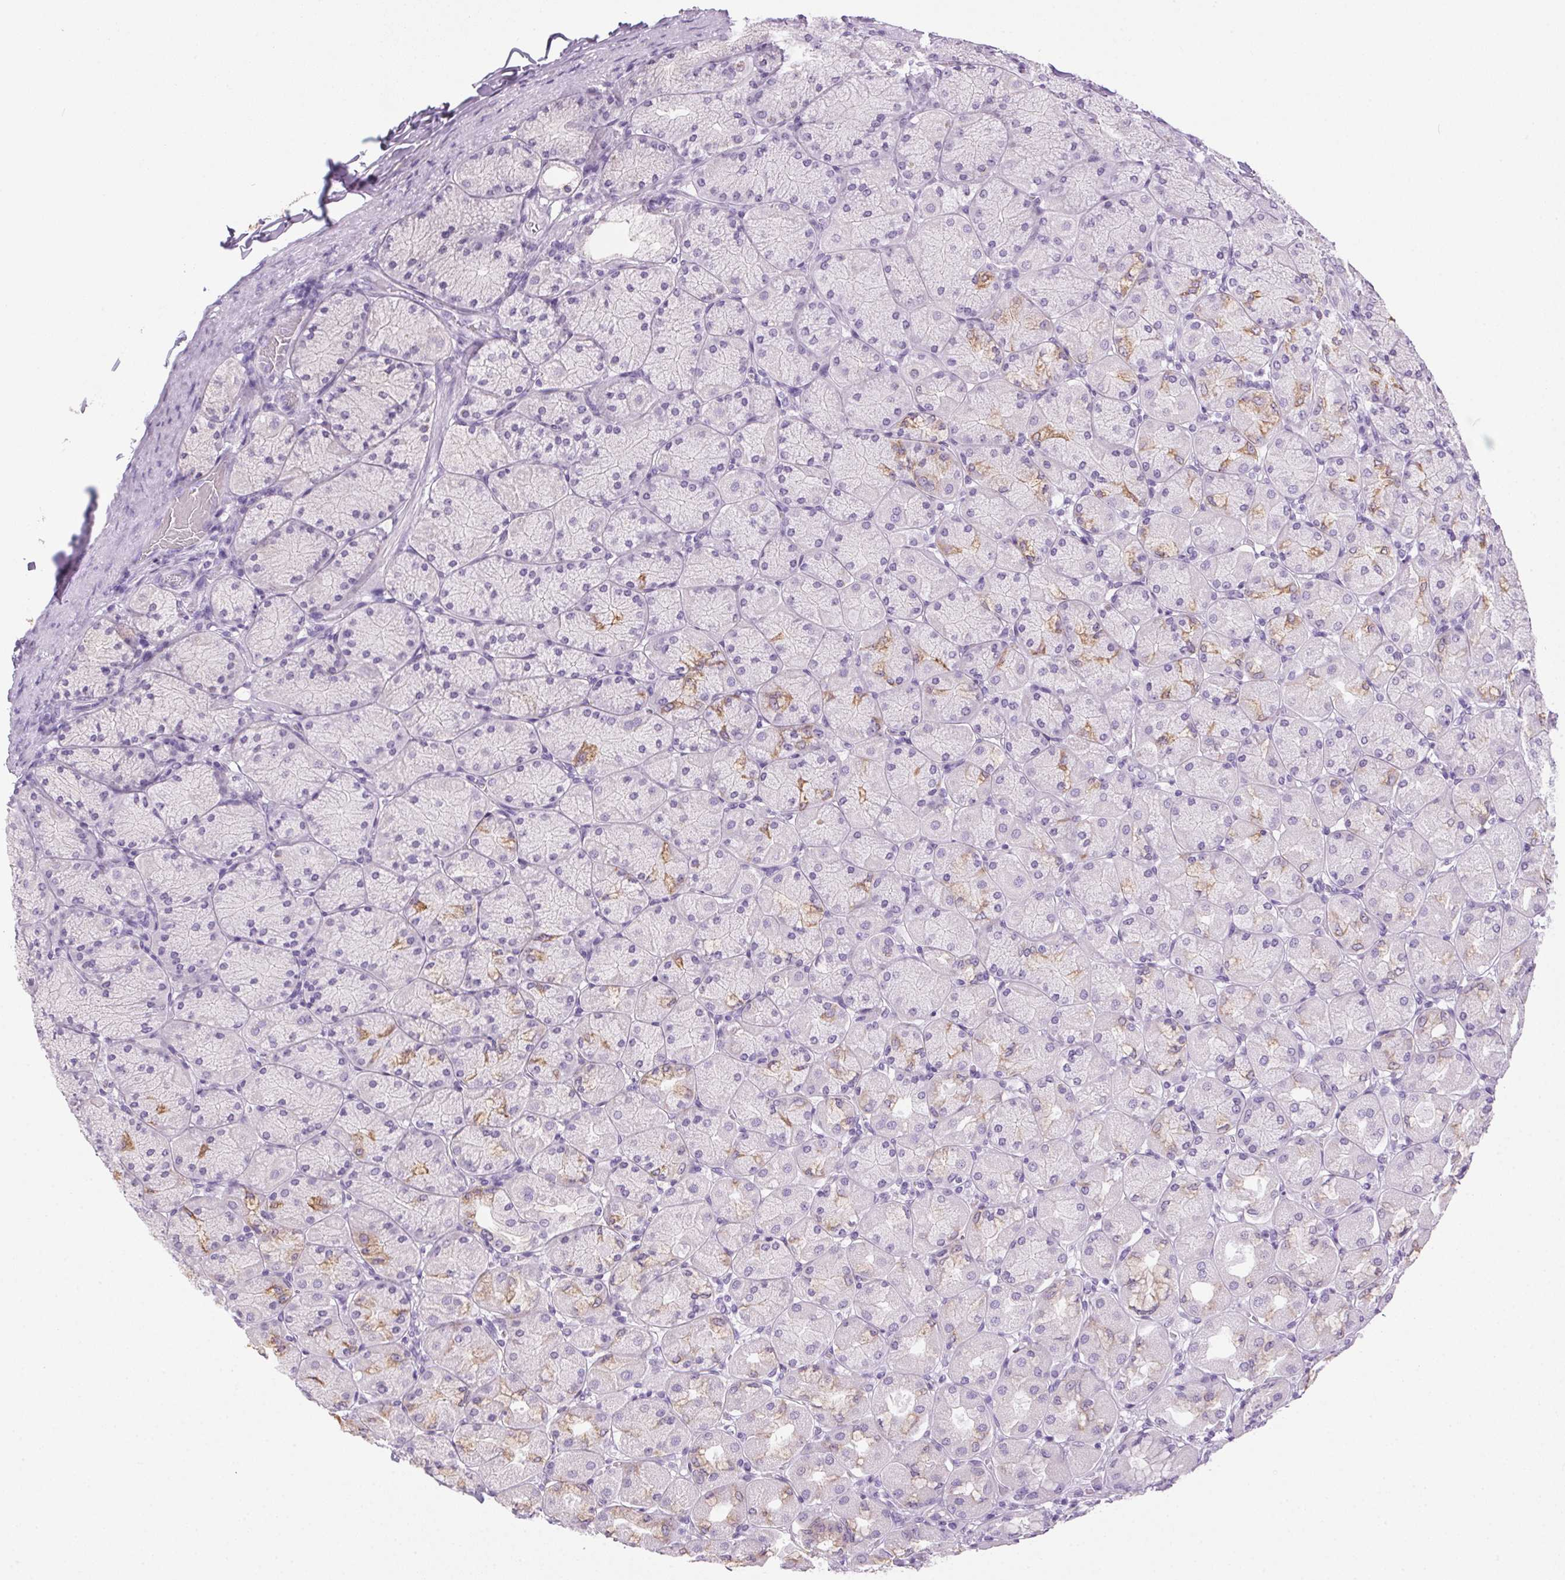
{"staining": {"intensity": "moderate", "quantity": "<25%", "location": "cytoplasmic/membranous"}, "tissue": "stomach", "cell_type": "Glandular cells", "image_type": "normal", "snomed": [{"axis": "morphology", "description": "Normal tissue, NOS"}, {"axis": "topography", "description": "Stomach, upper"}], "caption": "Stomach stained with DAB (3,3'-diaminobenzidine) IHC shows low levels of moderate cytoplasmic/membranous expression in about <25% of glandular cells. (brown staining indicates protein expression, while blue staining denotes nuclei).", "gene": "POPDC2", "patient": {"sex": "female", "age": 56}}